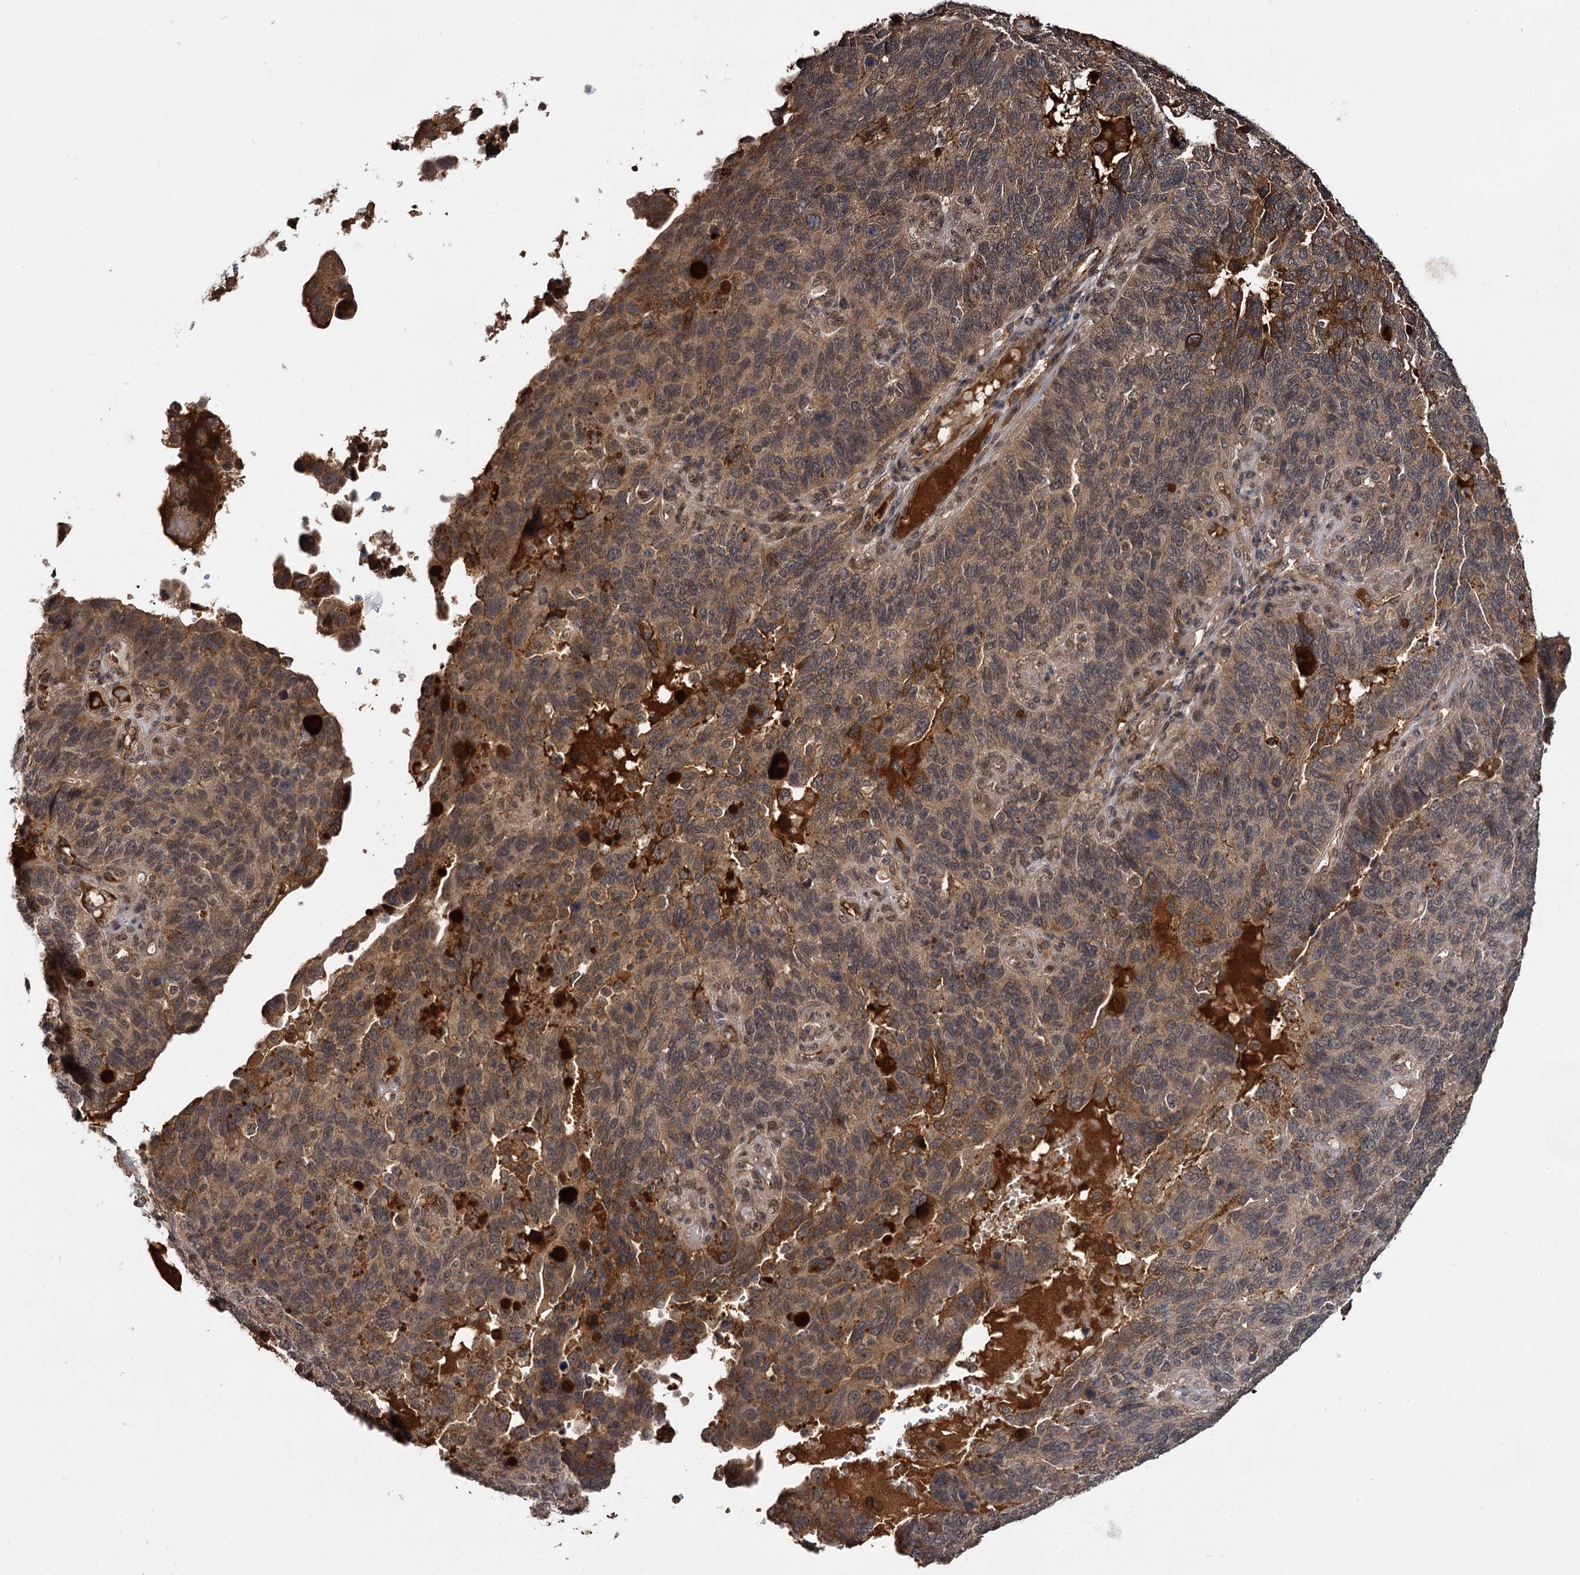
{"staining": {"intensity": "weak", "quantity": ">75%", "location": "cytoplasmic/membranous"}, "tissue": "endometrial cancer", "cell_type": "Tumor cells", "image_type": "cancer", "snomed": [{"axis": "morphology", "description": "Adenocarcinoma, NOS"}, {"axis": "topography", "description": "Endometrium"}], "caption": "The photomicrograph reveals immunohistochemical staining of endometrial cancer. There is weak cytoplasmic/membranous expression is seen in about >75% of tumor cells.", "gene": "MBD6", "patient": {"sex": "female", "age": 66}}